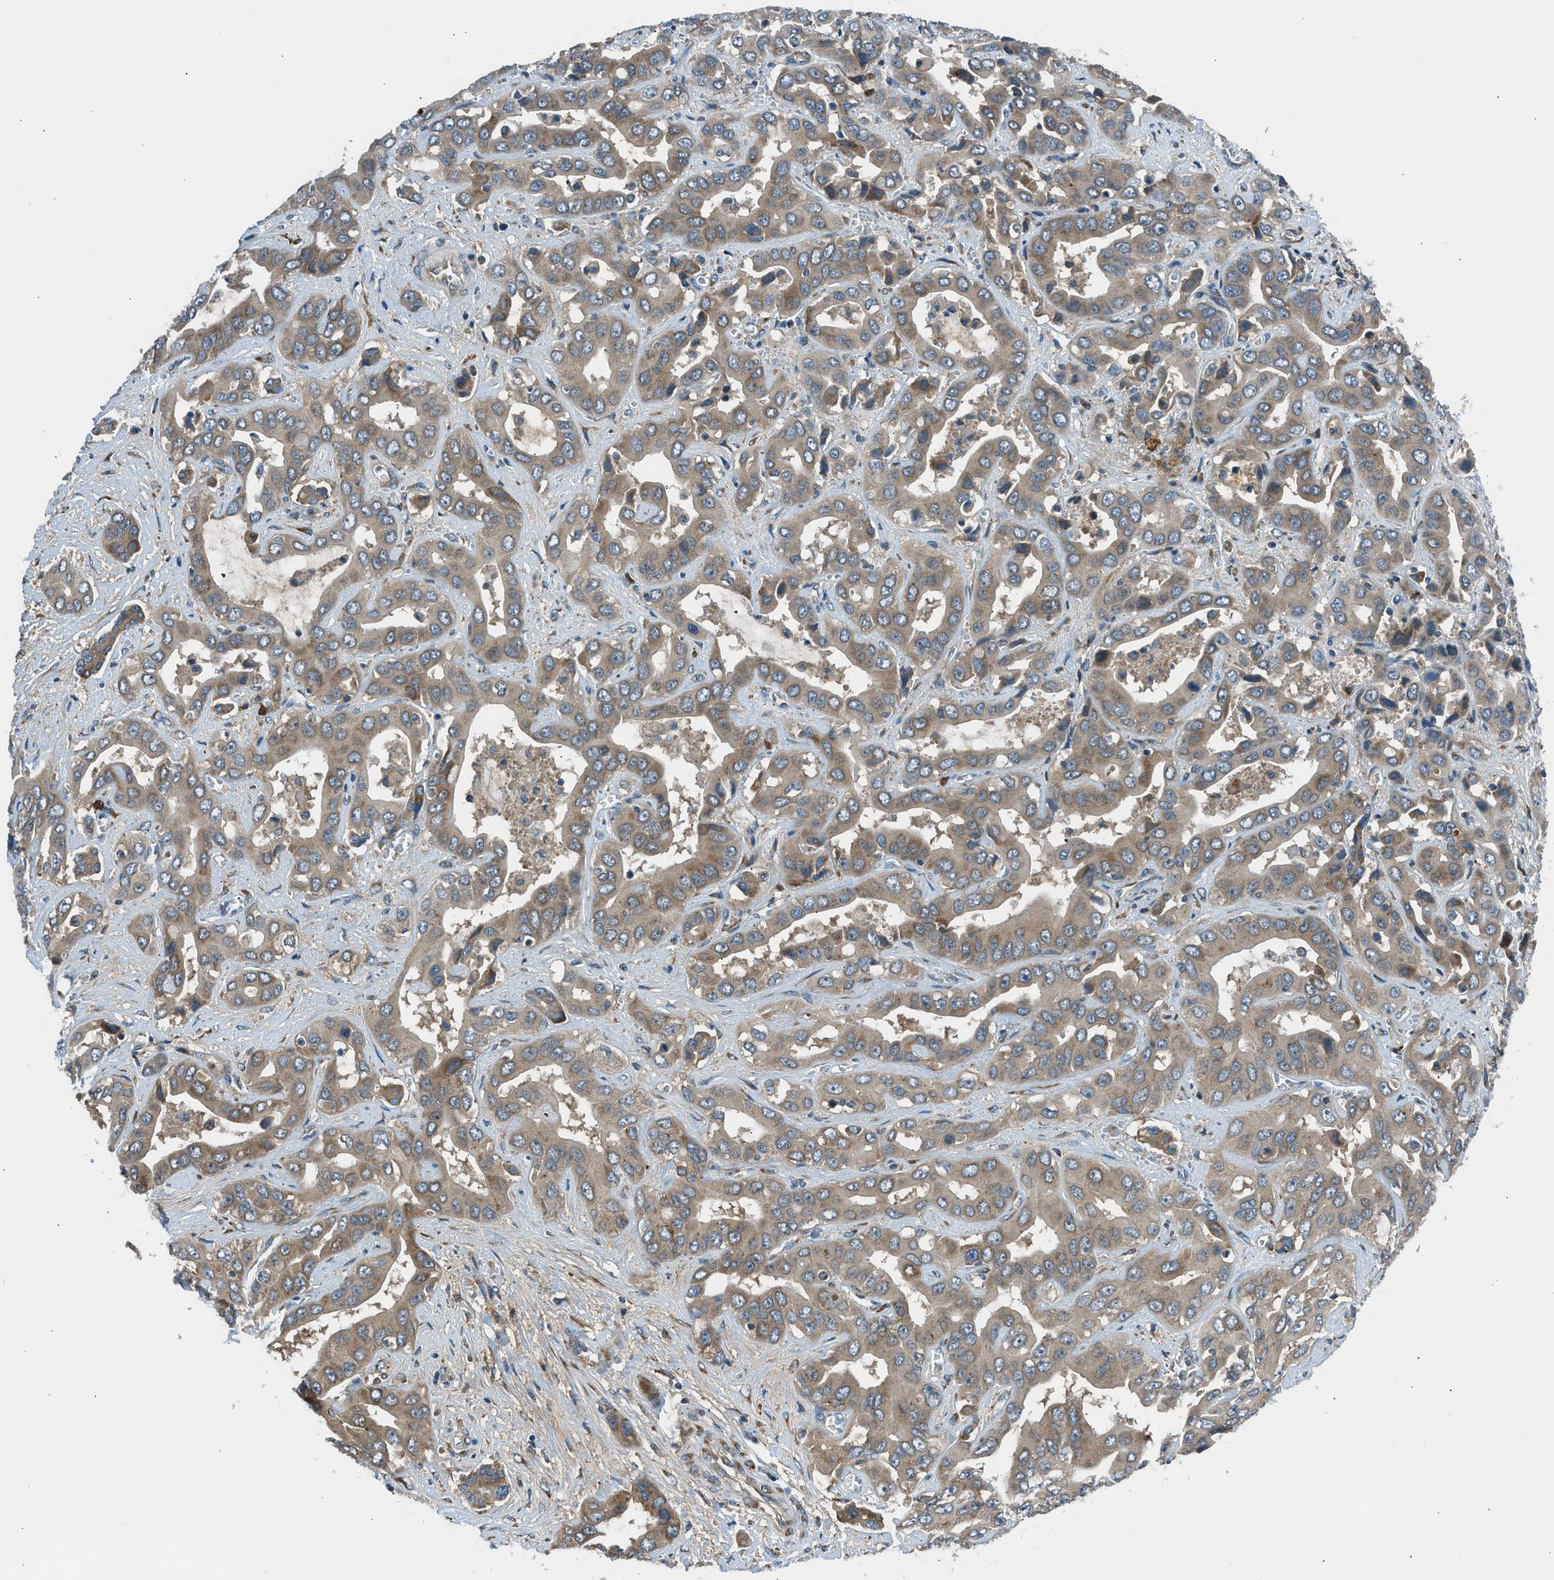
{"staining": {"intensity": "weak", "quantity": ">75%", "location": "cytoplasmic/membranous"}, "tissue": "liver cancer", "cell_type": "Tumor cells", "image_type": "cancer", "snomed": [{"axis": "morphology", "description": "Cholangiocarcinoma"}, {"axis": "topography", "description": "Liver"}], "caption": "Immunohistochemistry photomicrograph of liver cancer stained for a protein (brown), which displays low levels of weak cytoplasmic/membranous positivity in approximately >75% of tumor cells.", "gene": "EDARADD", "patient": {"sex": "female", "age": 52}}